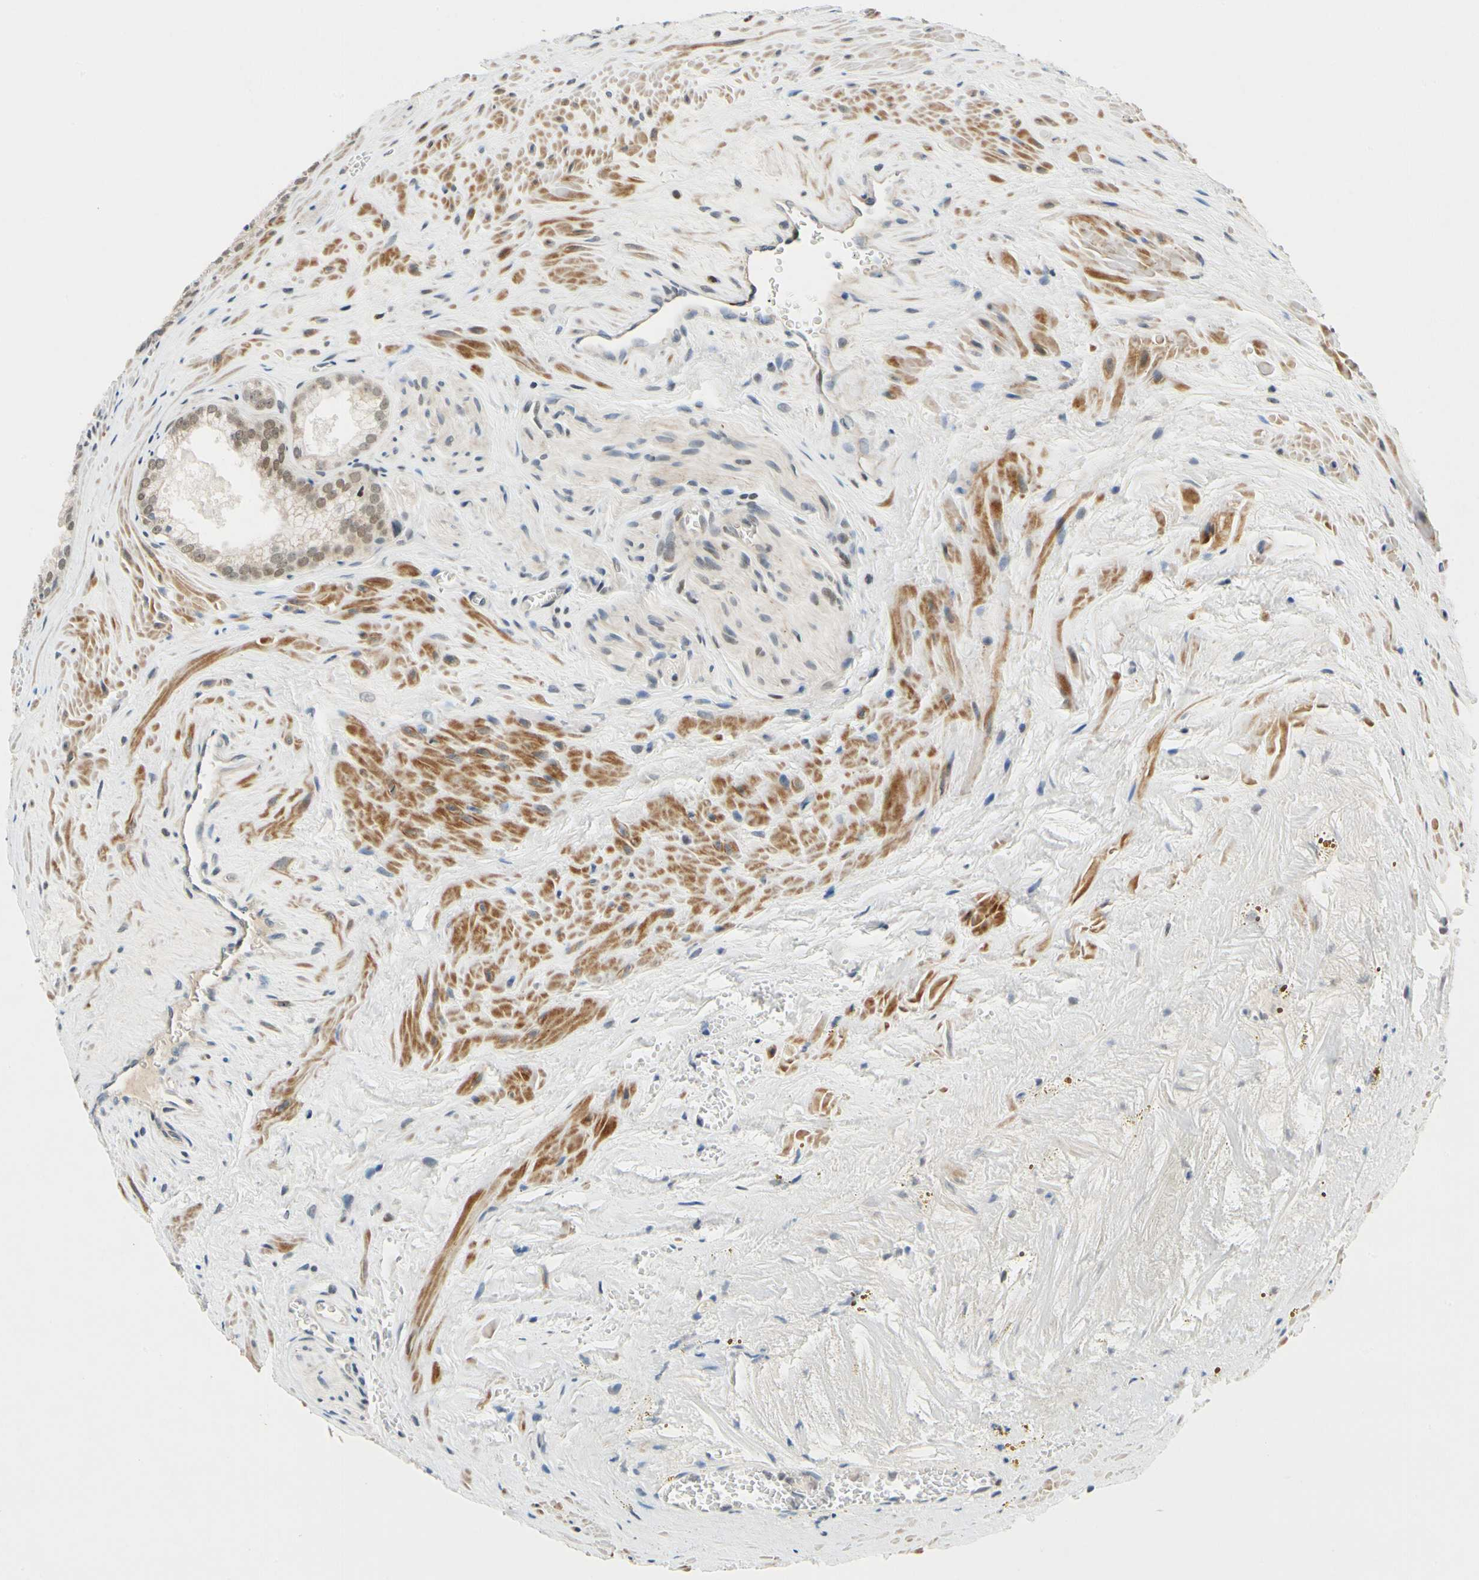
{"staining": {"intensity": "weak", "quantity": ">75%", "location": "nuclear"}, "tissue": "prostate cancer", "cell_type": "Tumor cells", "image_type": "cancer", "snomed": [{"axis": "morphology", "description": "Adenocarcinoma, Low grade"}, {"axis": "topography", "description": "Prostate"}], "caption": "IHC micrograph of human adenocarcinoma (low-grade) (prostate) stained for a protein (brown), which exhibits low levels of weak nuclear positivity in about >75% of tumor cells.", "gene": "POGZ", "patient": {"sex": "male", "age": 60}}